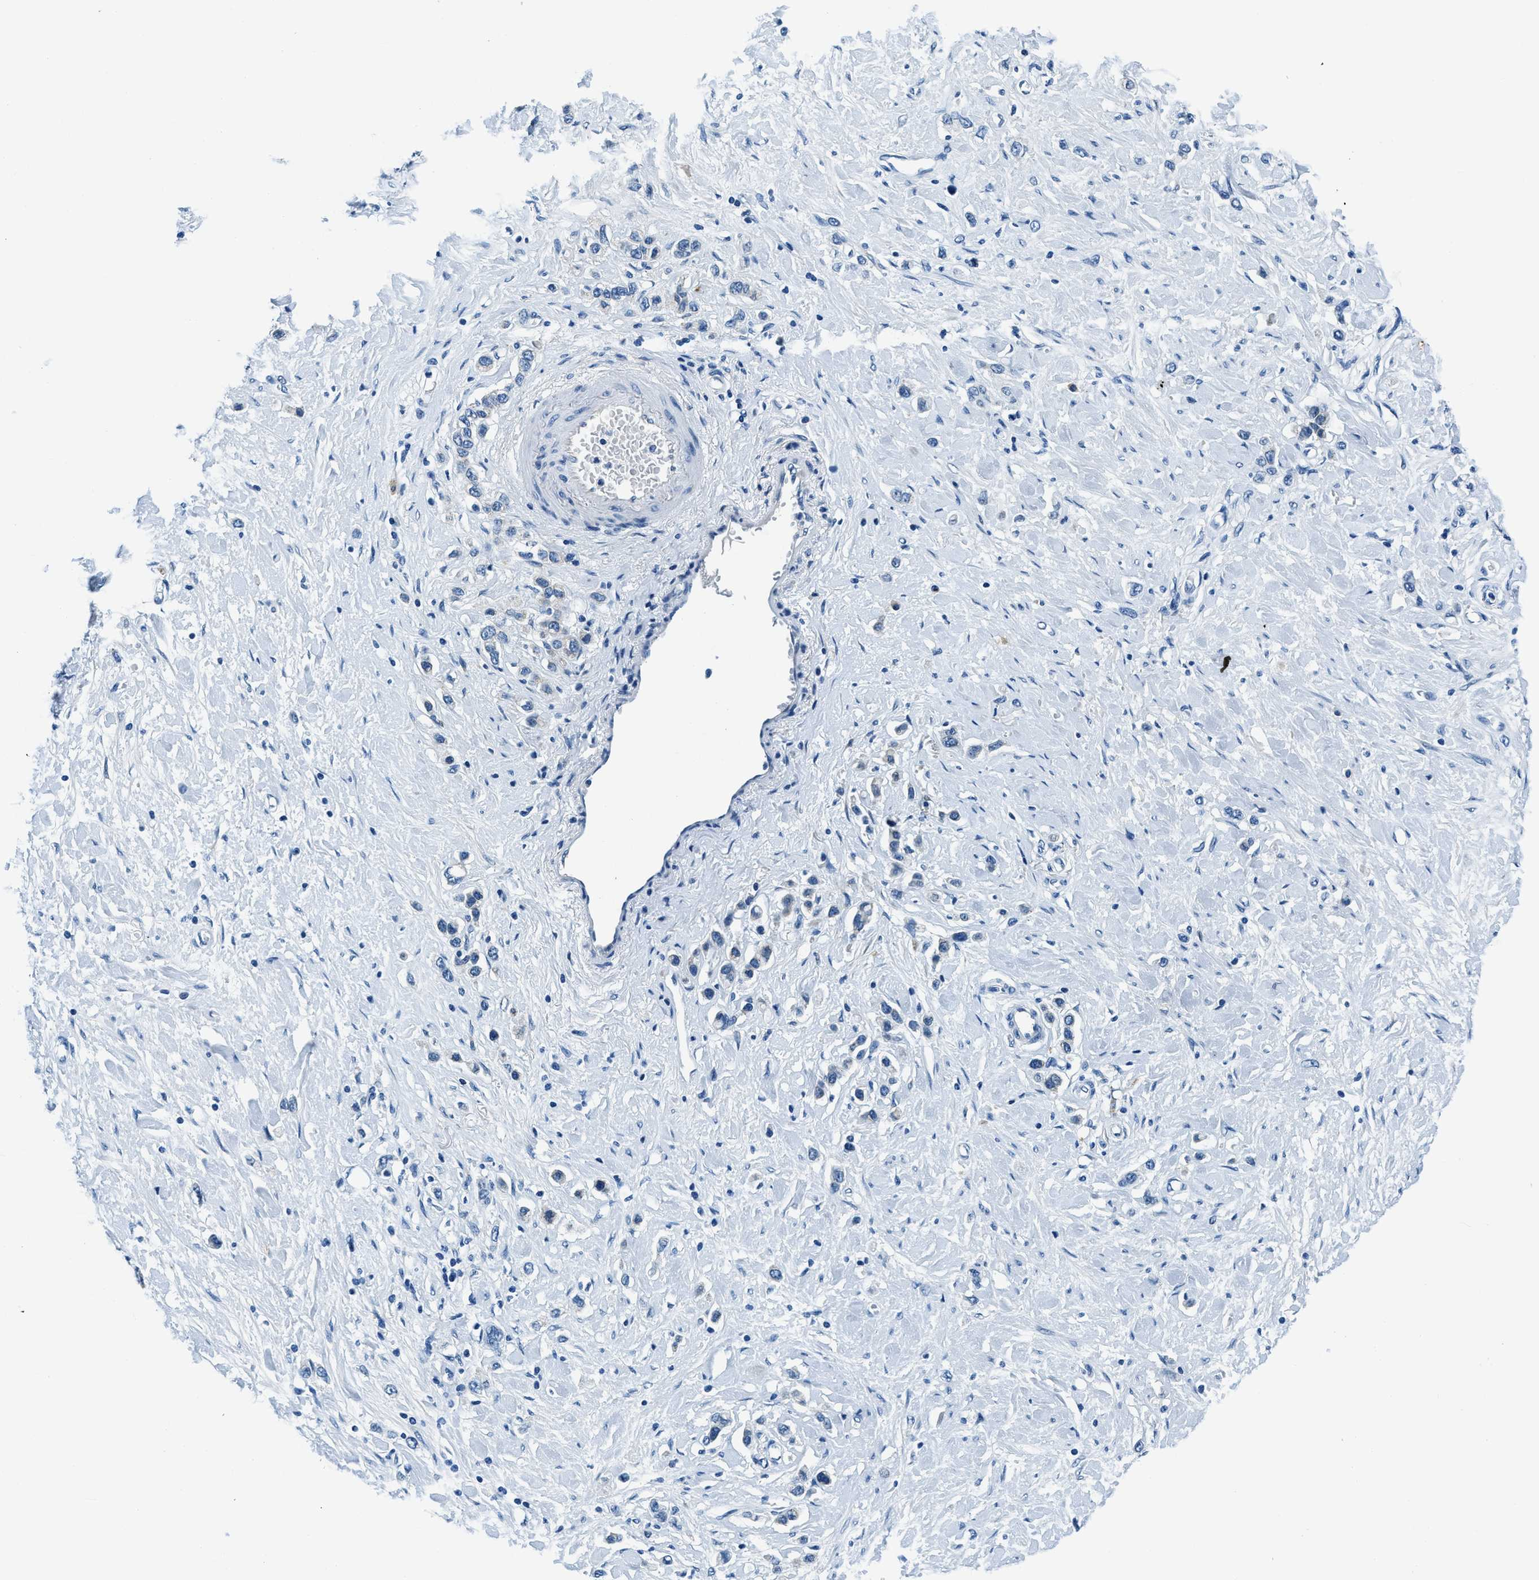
{"staining": {"intensity": "negative", "quantity": "none", "location": "none"}, "tissue": "stomach cancer", "cell_type": "Tumor cells", "image_type": "cancer", "snomed": [{"axis": "morphology", "description": "Adenocarcinoma, NOS"}, {"axis": "topography", "description": "Stomach"}], "caption": "IHC photomicrograph of stomach adenocarcinoma stained for a protein (brown), which shows no positivity in tumor cells. The staining is performed using DAB (3,3'-diaminobenzidine) brown chromogen with nuclei counter-stained in using hematoxylin.", "gene": "UBAC2", "patient": {"sex": "female", "age": 65}}